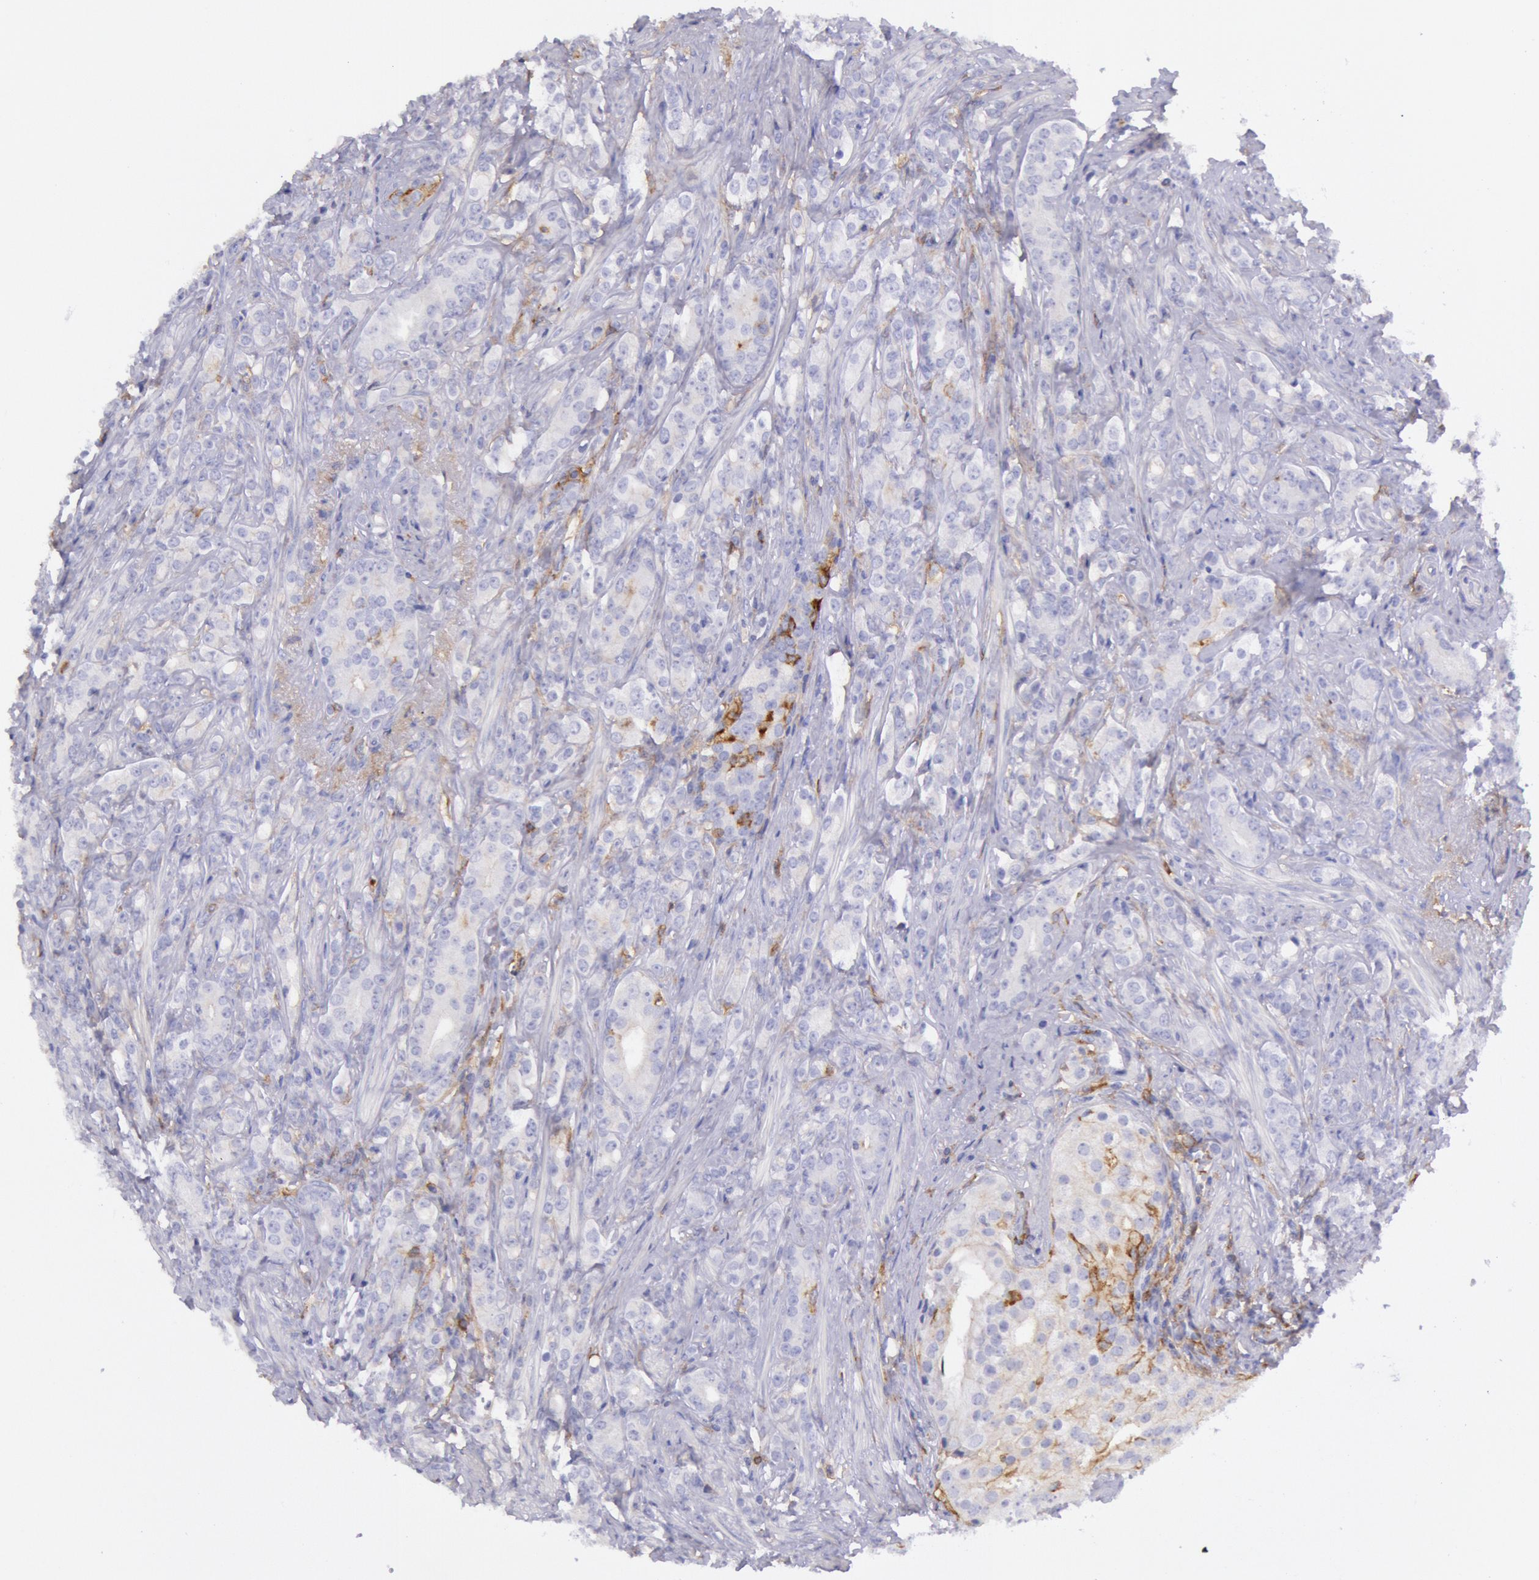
{"staining": {"intensity": "weak", "quantity": "<25%", "location": "cytoplasmic/membranous"}, "tissue": "prostate cancer", "cell_type": "Tumor cells", "image_type": "cancer", "snomed": [{"axis": "morphology", "description": "Adenocarcinoma, Medium grade"}, {"axis": "topography", "description": "Prostate"}], "caption": "An immunohistochemistry (IHC) histopathology image of prostate cancer is shown. There is no staining in tumor cells of prostate cancer. Nuclei are stained in blue.", "gene": "LYN", "patient": {"sex": "male", "age": 59}}